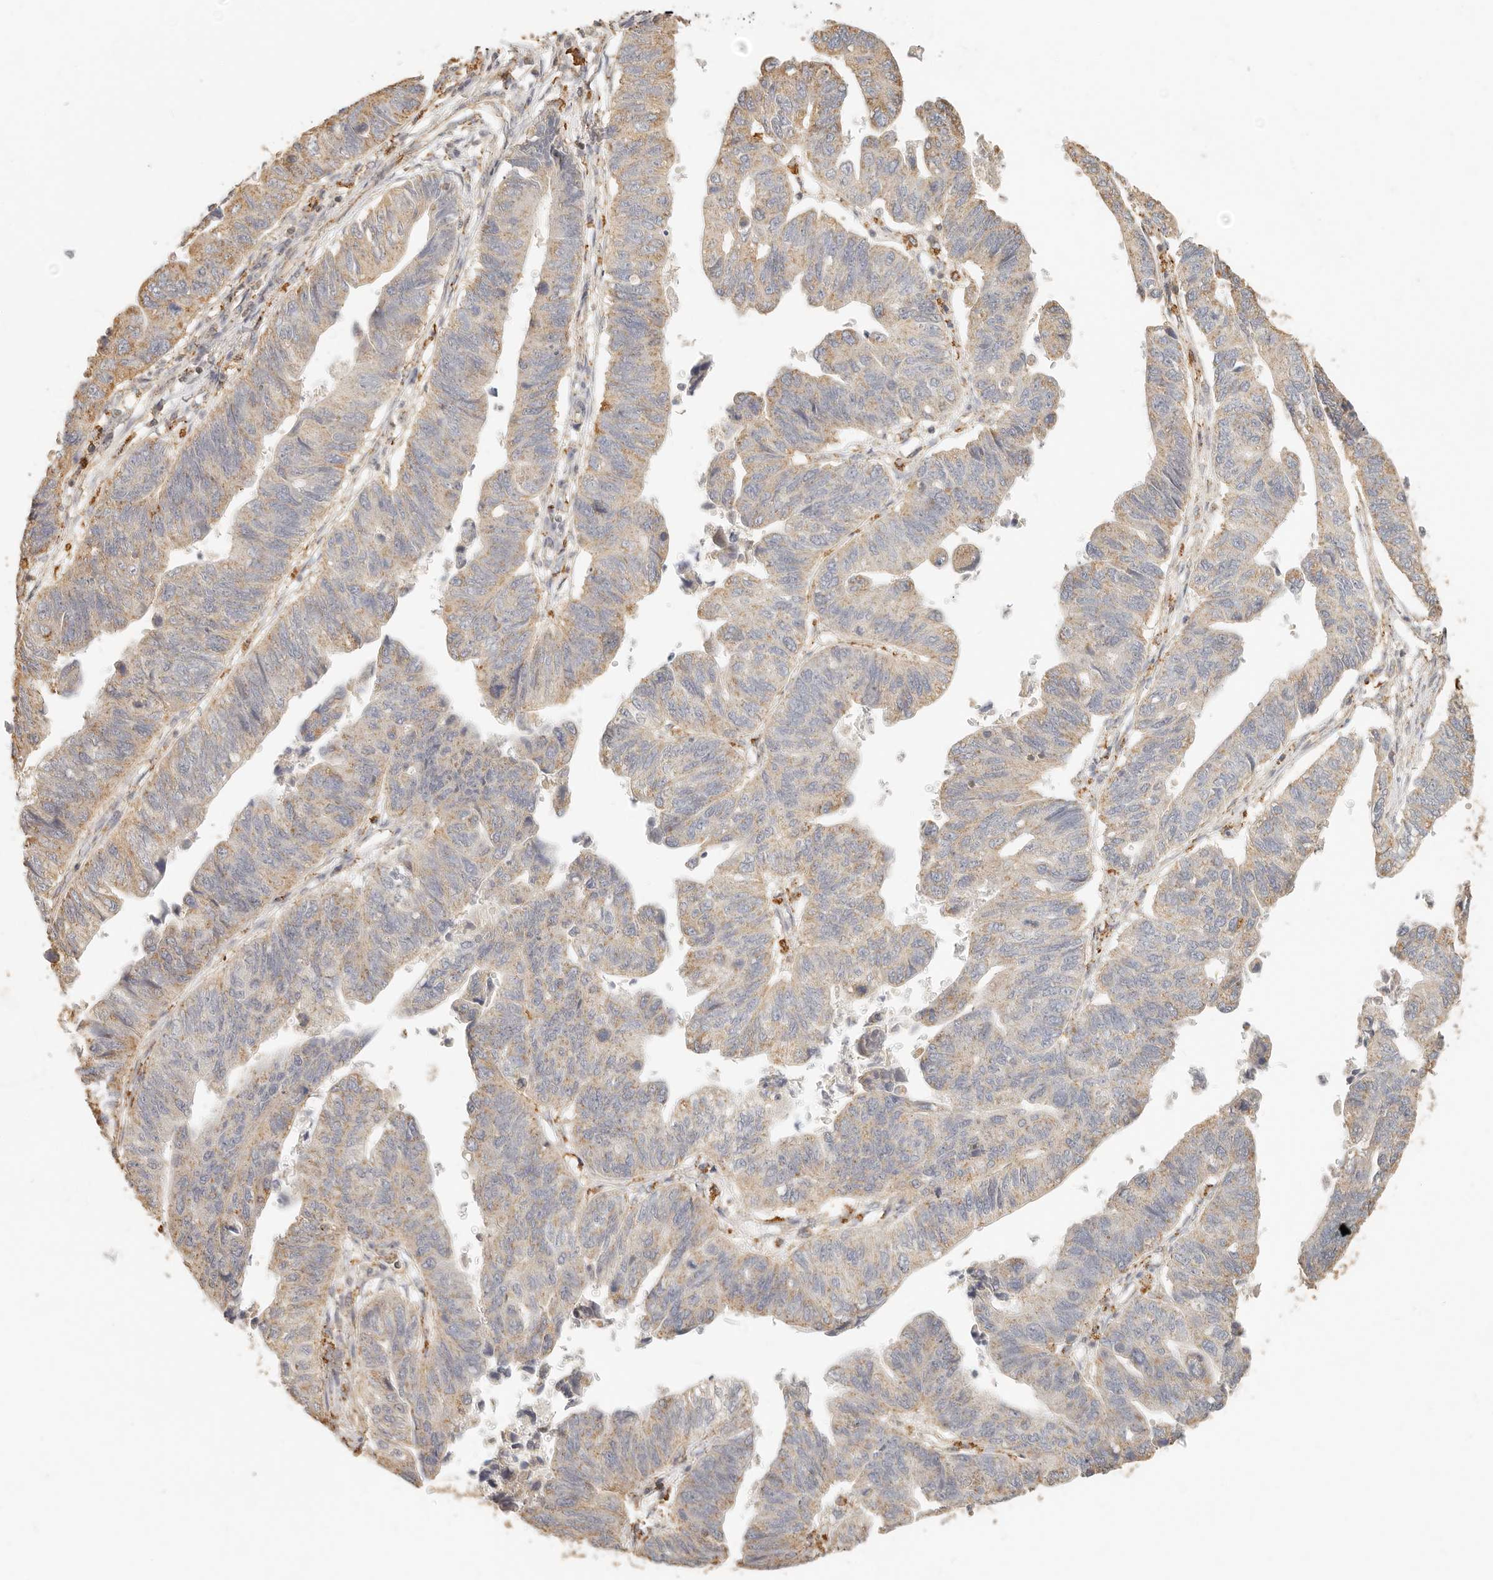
{"staining": {"intensity": "weak", "quantity": "25%-75%", "location": "cytoplasmic/membranous"}, "tissue": "stomach cancer", "cell_type": "Tumor cells", "image_type": "cancer", "snomed": [{"axis": "morphology", "description": "Adenocarcinoma, NOS"}, {"axis": "topography", "description": "Stomach"}], "caption": "About 25%-75% of tumor cells in human stomach cancer (adenocarcinoma) demonstrate weak cytoplasmic/membranous protein expression as visualized by brown immunohistochemical staining.", "gene": "CNMD", "patient": {"sex": "male", "age": 59}}